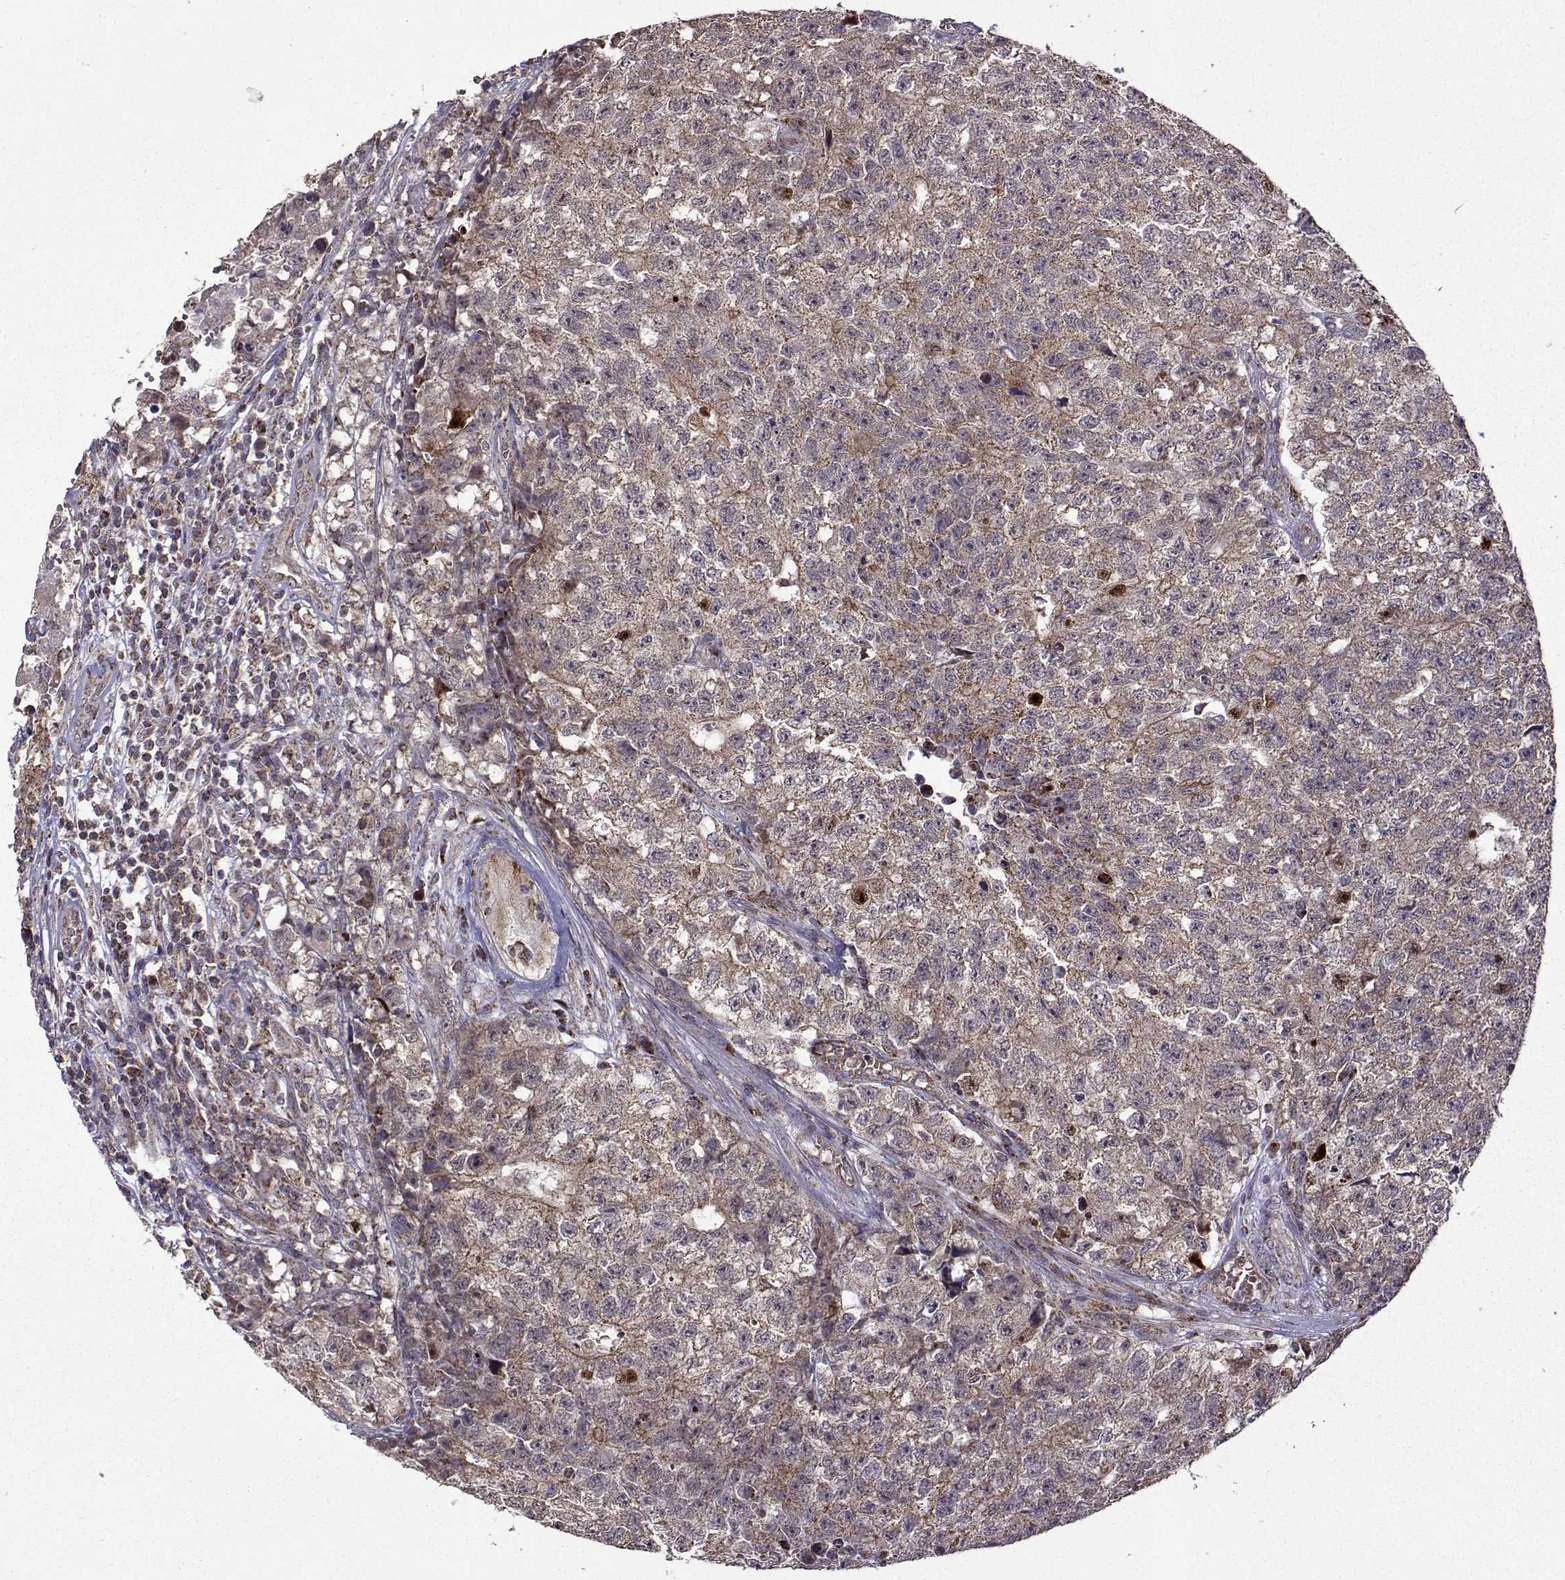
{"staining": {"intensity": "weak", "quantity": "25%-75%", "location": "cytoplasmic/membranous"}, "tissue": "testis cancer", "cell_type": "Tumor cells", "image_type": "cancer", "snomed": [{"axis": "morphology", "description": "Seminoma, NOS"}, {"axis": "morphology", "description": "Carcinoma, Embryonal, NOS"}, {"axis": "topography", "description": "Testis"}], "caption": "Weak cytoplasmic/membranous protein expression is seen in approximately 25%-75% of tumor cells in testis cancer.", "gene": "TAB2", "patient": {"sex": "male", "age": 22}}